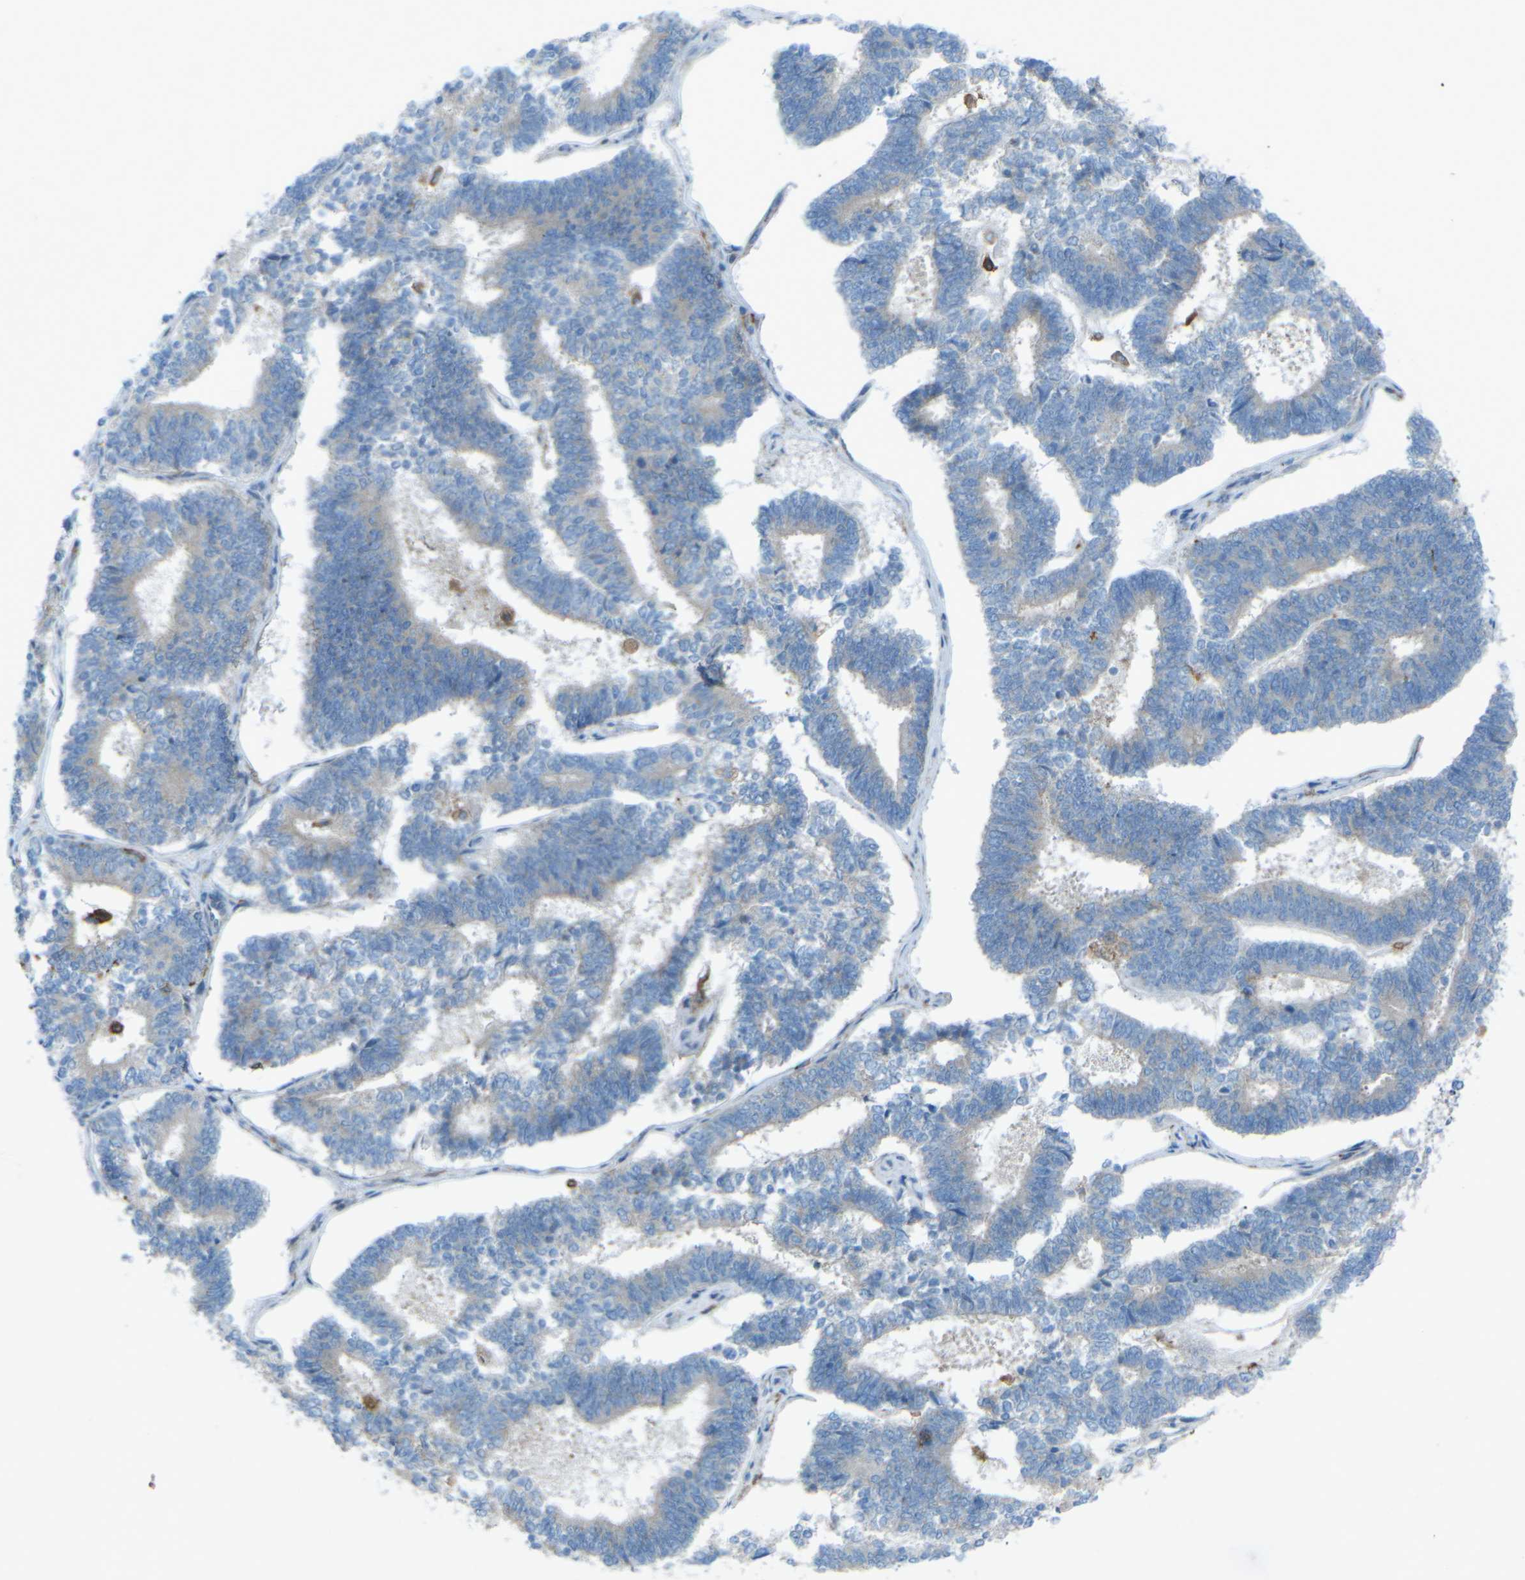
{"staining": {"intensity": "negative", "quantity": "none", "location": "none"}, "tissue": "endometrial cancer", "cell_type": "Tumor cells", "image_type": "cancer", "snomed": [{"axis": "morphology", "description": "Adenocarcinoma, NOS"}, {"axis": "topography", "description": "Endometrium"}], "caption": "Tumor cells show no significant protein positivity in adenocarcinoma (endometrial).", "gene": "STK11", "patient": {"sex": "female", "age": 70}}